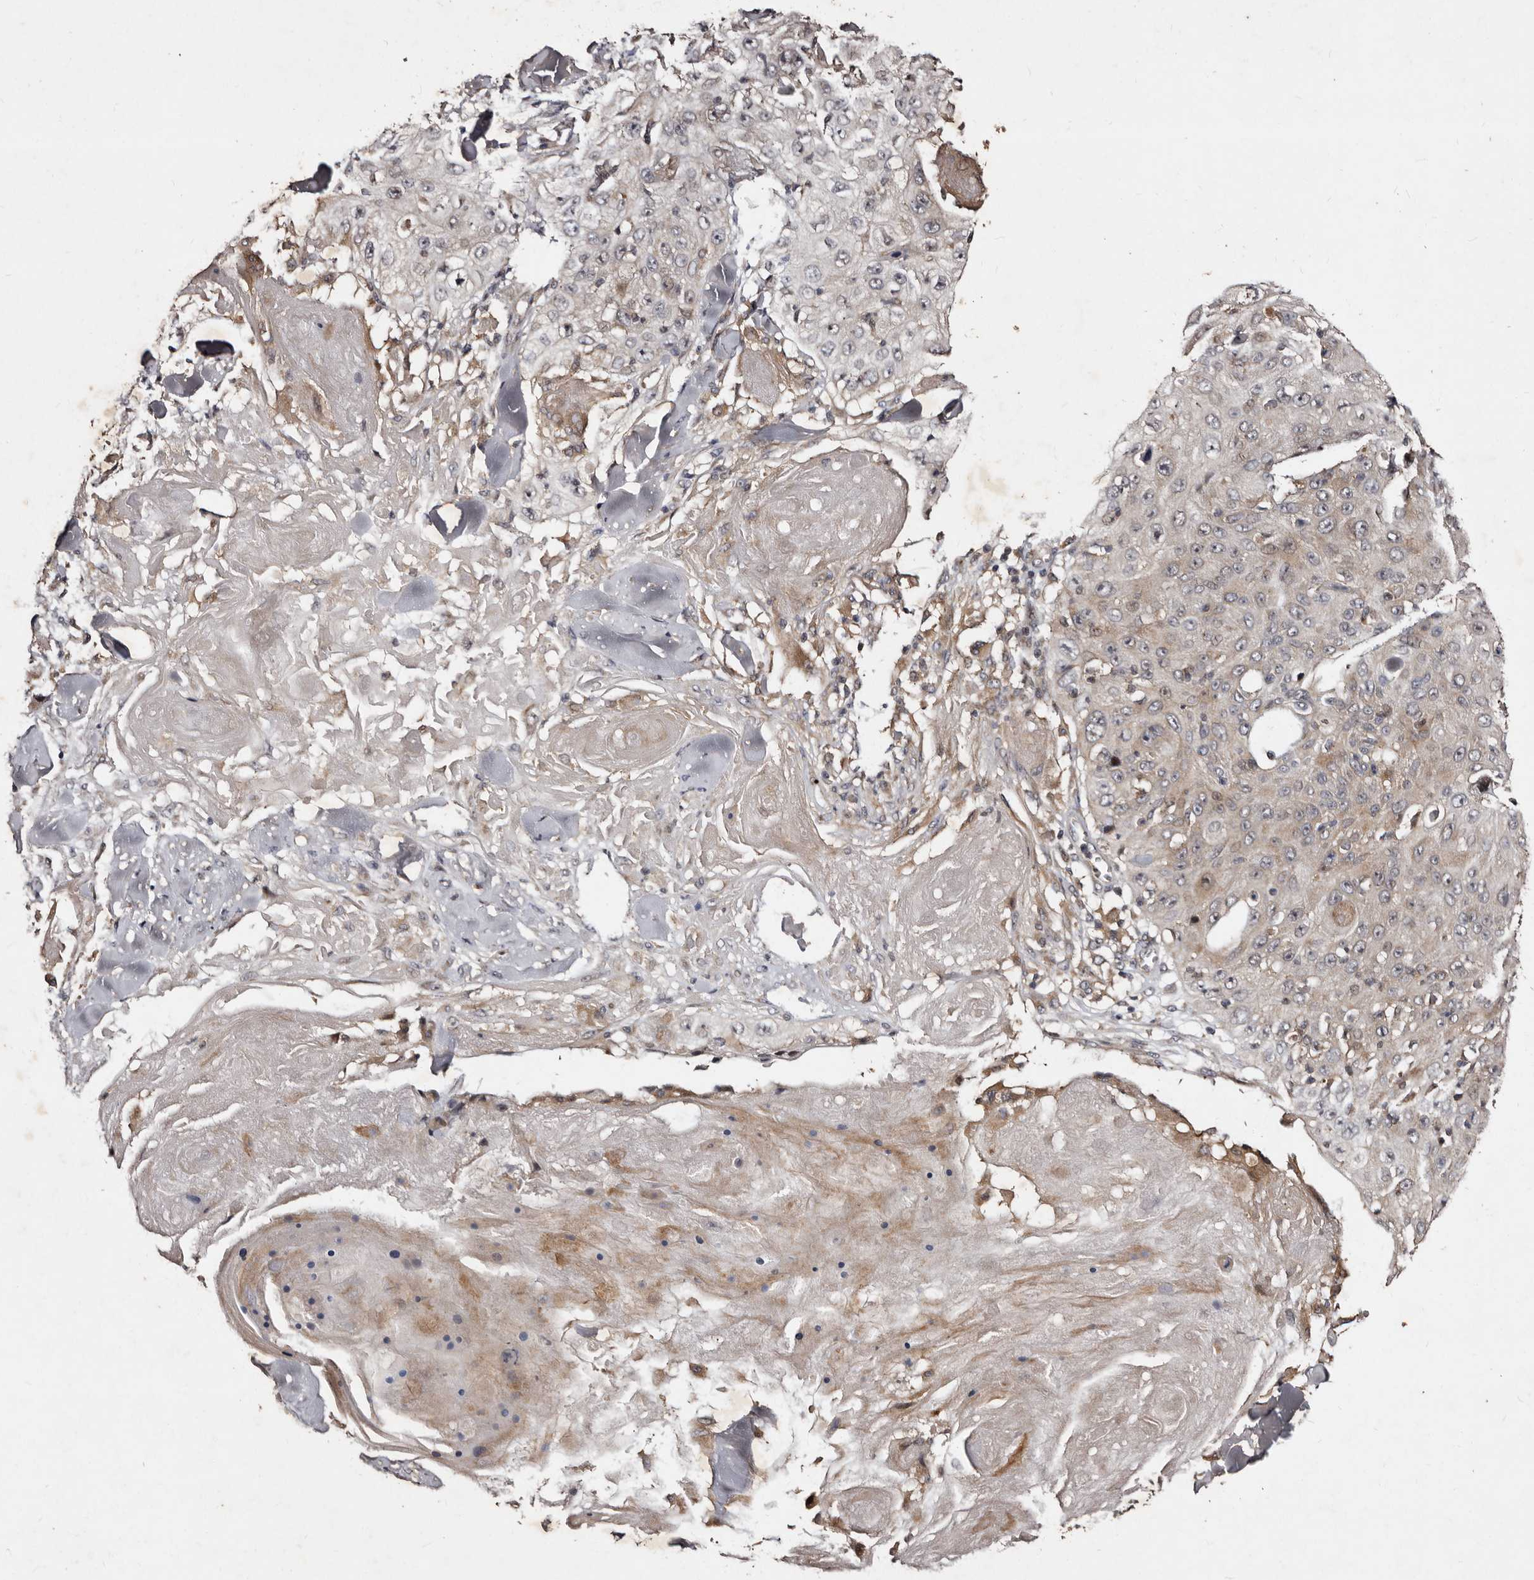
{"staining": {"intensity": "weak", "quantity": "<25%", "location": "cytoplasmic/membranous"}, "tissue": "skin cancer", "cell_type": "Tumor cells", "image_type": "cancer", "snomed": [{"axis": "morphology", "description": "Squamous cell carcinoma, NOS"}, {"axis": "topography", "description": "Skin"}], "caption": "Immunohistochemical staining of skin cancer exhibits no significant staining in tumor cells.", "gene": "MKRN3", "patient": {"sex": "male", "age": 86}}